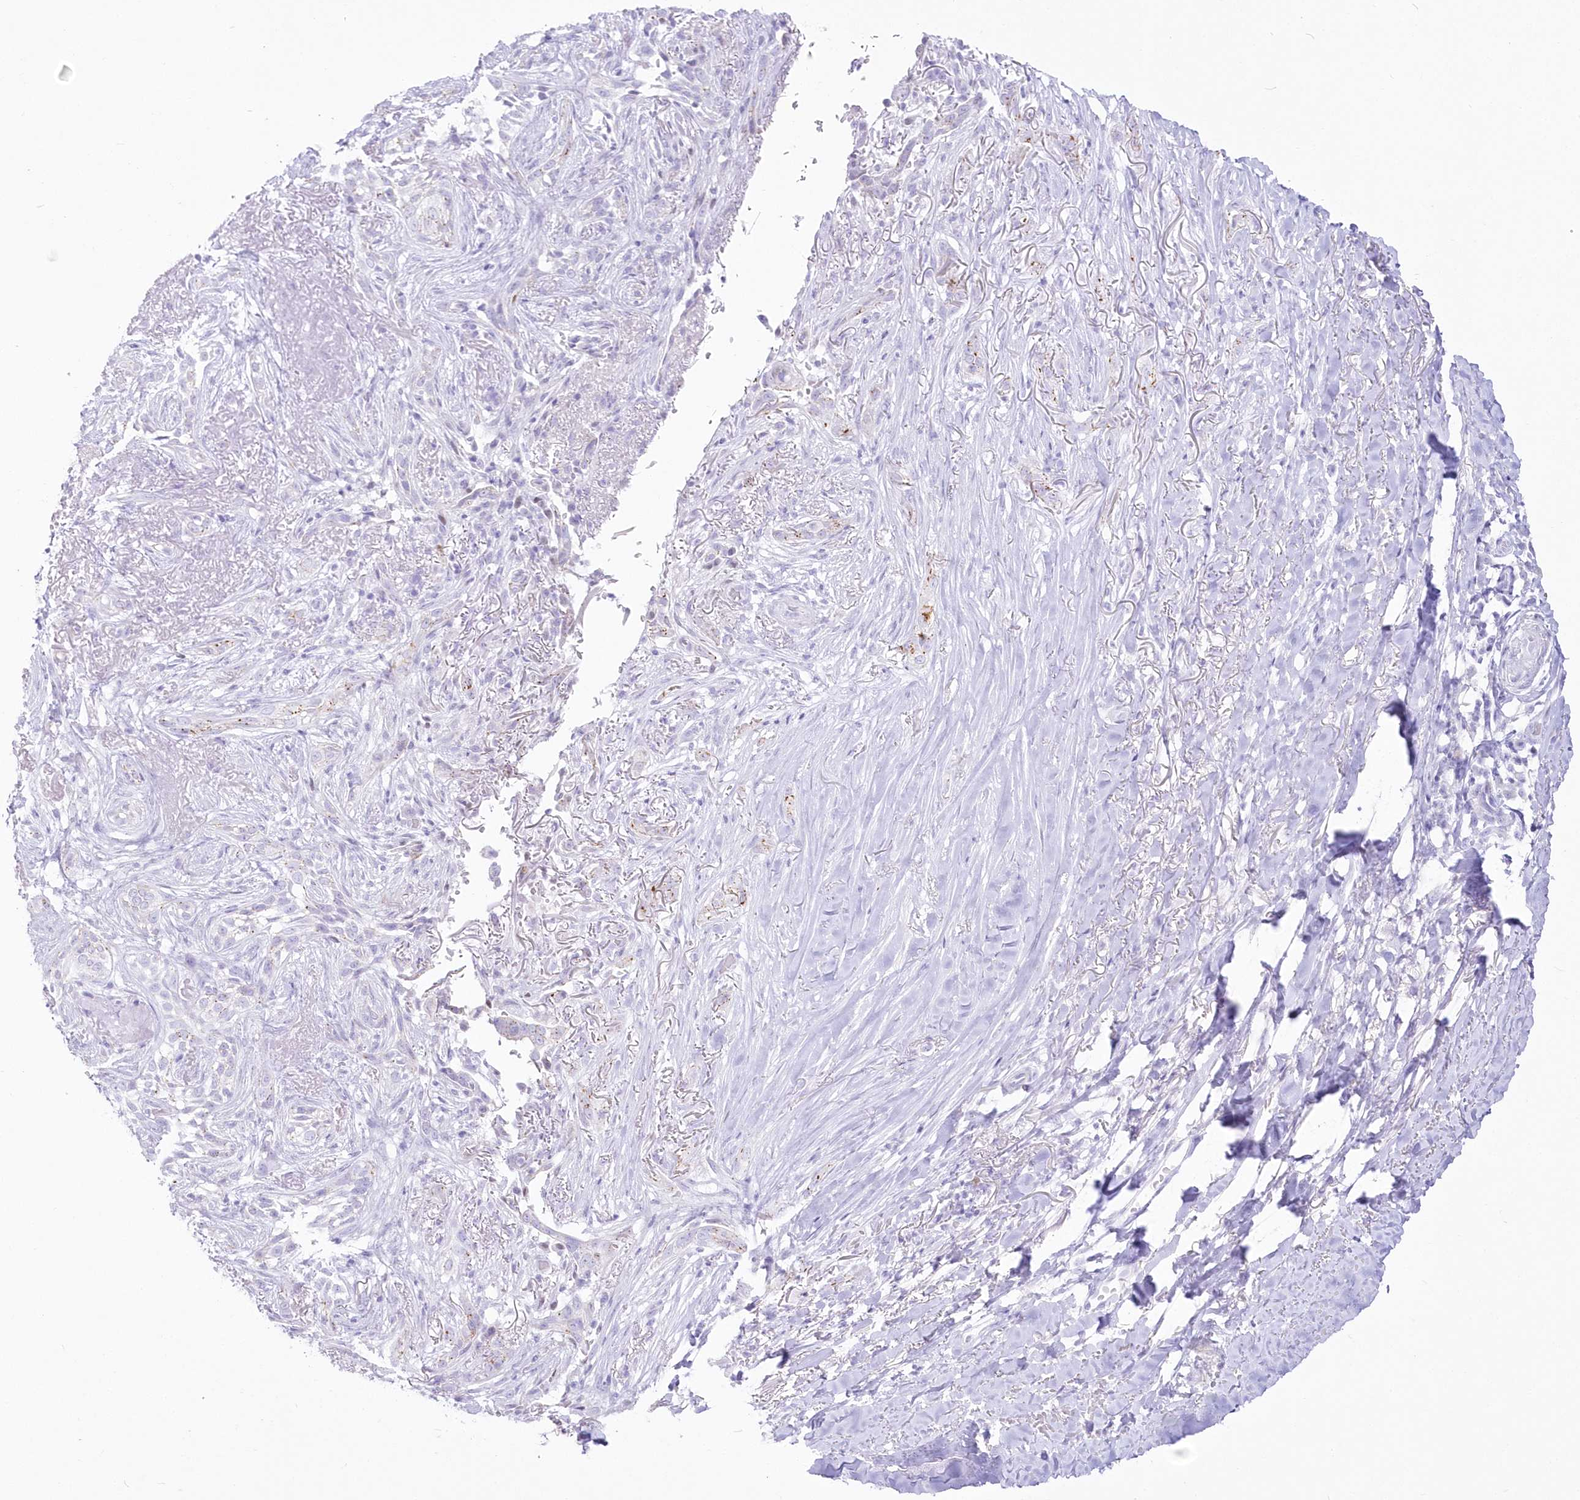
{"staining": {"intensity": "negative", "quantity": "none", "location": "none"}, "tissue": "adipose tissue", "cell_type": "Adipocytes", "image_type": "normal", "snomed": [{"axis": "morphology", "description": "Normal tissue, NOS"}, {"axis": "morphology", "description": "Basal cell carcinoma"}, {"axis": "topography", "description": "Skin"}], "caption": "IHC of unremarkable adipose tissue shows no positivity in adipocytes. Brightfield microscopy of IHC stained with DAB (3,3'-diaminobenzidine) (brown) and hematoxylin (blue), captured at high magnification.", "gene": "ZNF843", "patient": {"sex": "female", "age": 89}}